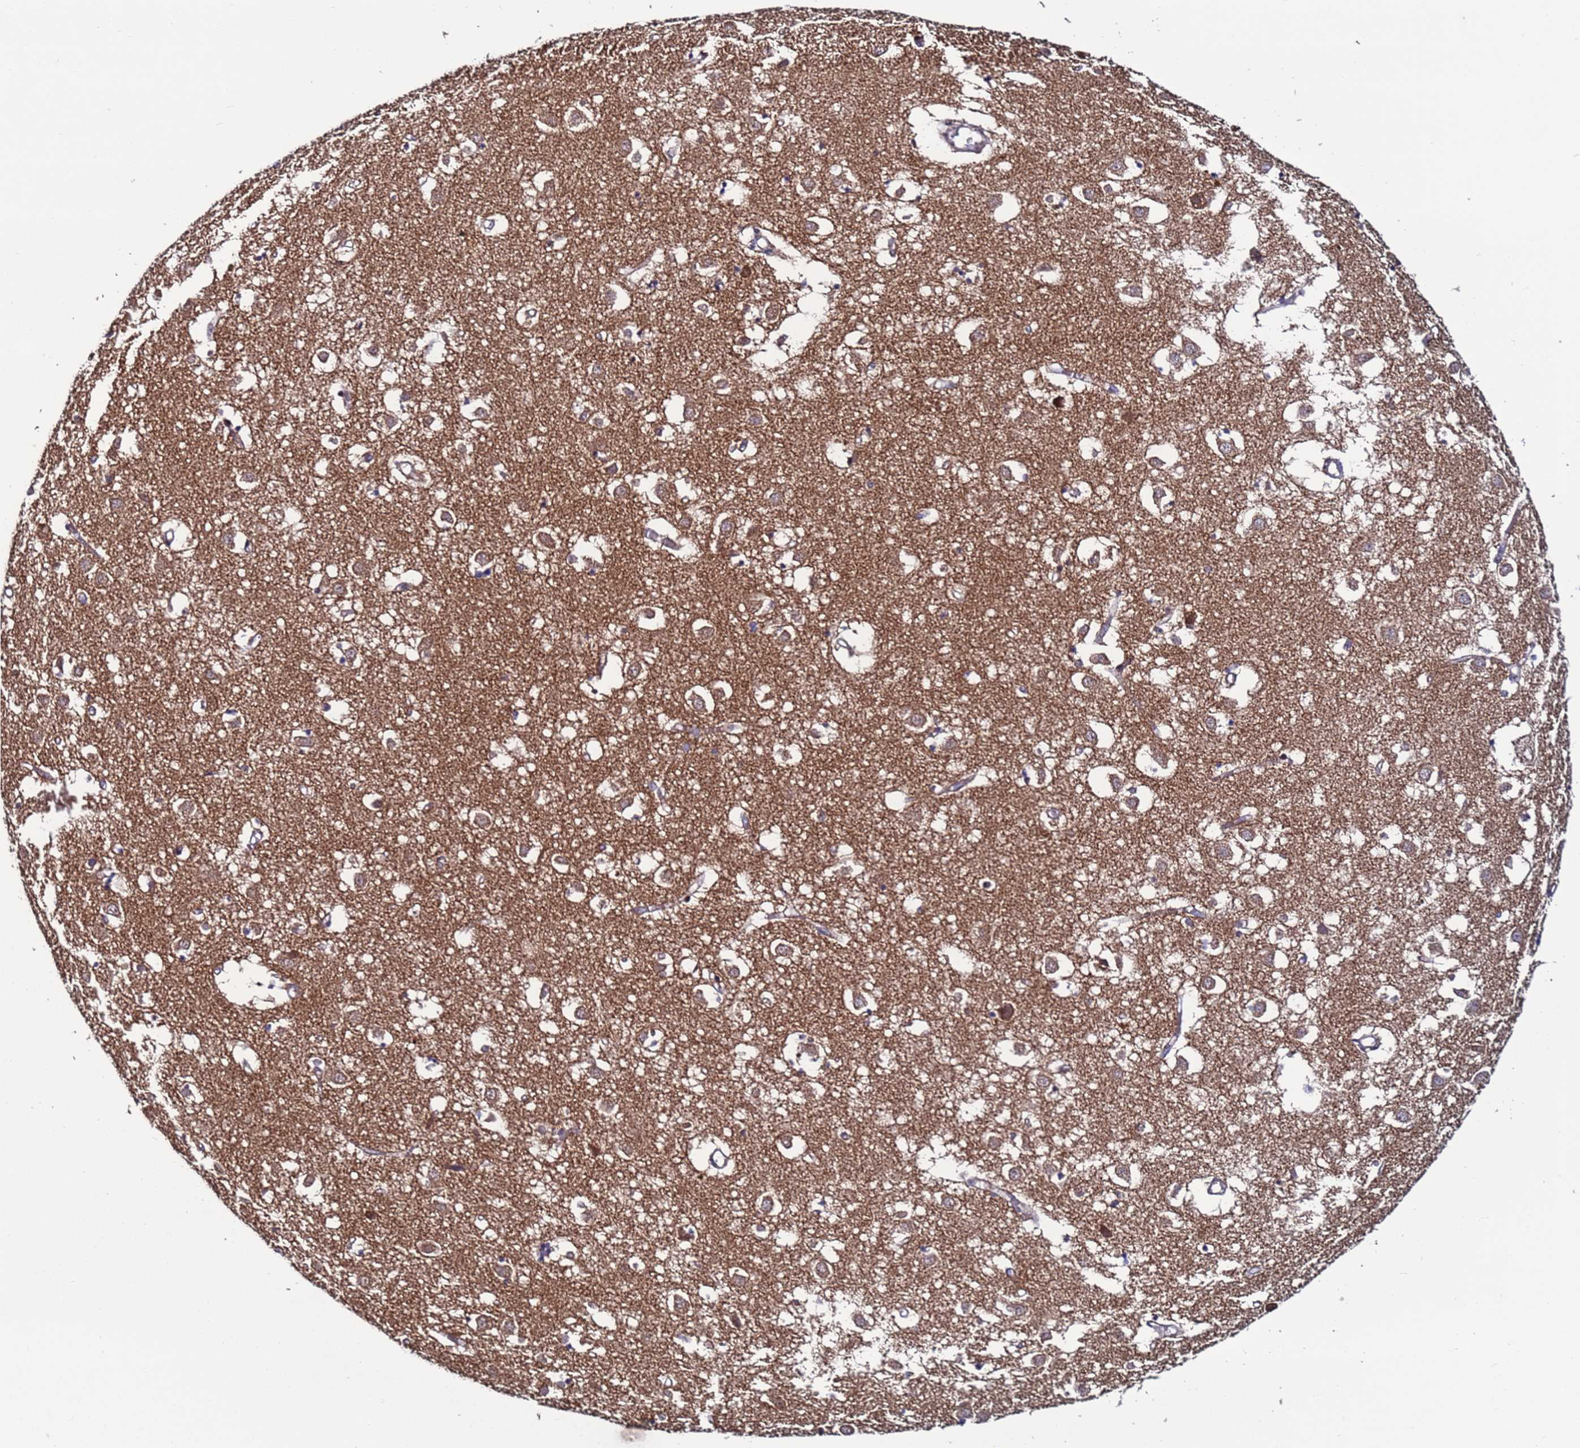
{"staining": {"intensity": "moderate", "quantity": ">75%", "location": "cytoplasmic/membranous"}, "tissue": "caudate", "cell_type": "Glial cells", "image_type": "normal", "snomed": [{"axis": "morphology", "description": "Normal tissue, NOS"}, {"axis": "topography", "description": "Lateral ventricle wall"}], "caption": "Brown immunohistochemical staining in normal human caudate reveals moderate cytoplasmic/membranous staining in approximately >75% of glial cells. (Brightfield microscopy of DAB IHC at high magnification).", "gene": "TMEM176B", "patient": {"sex": "male", "age": 70}}